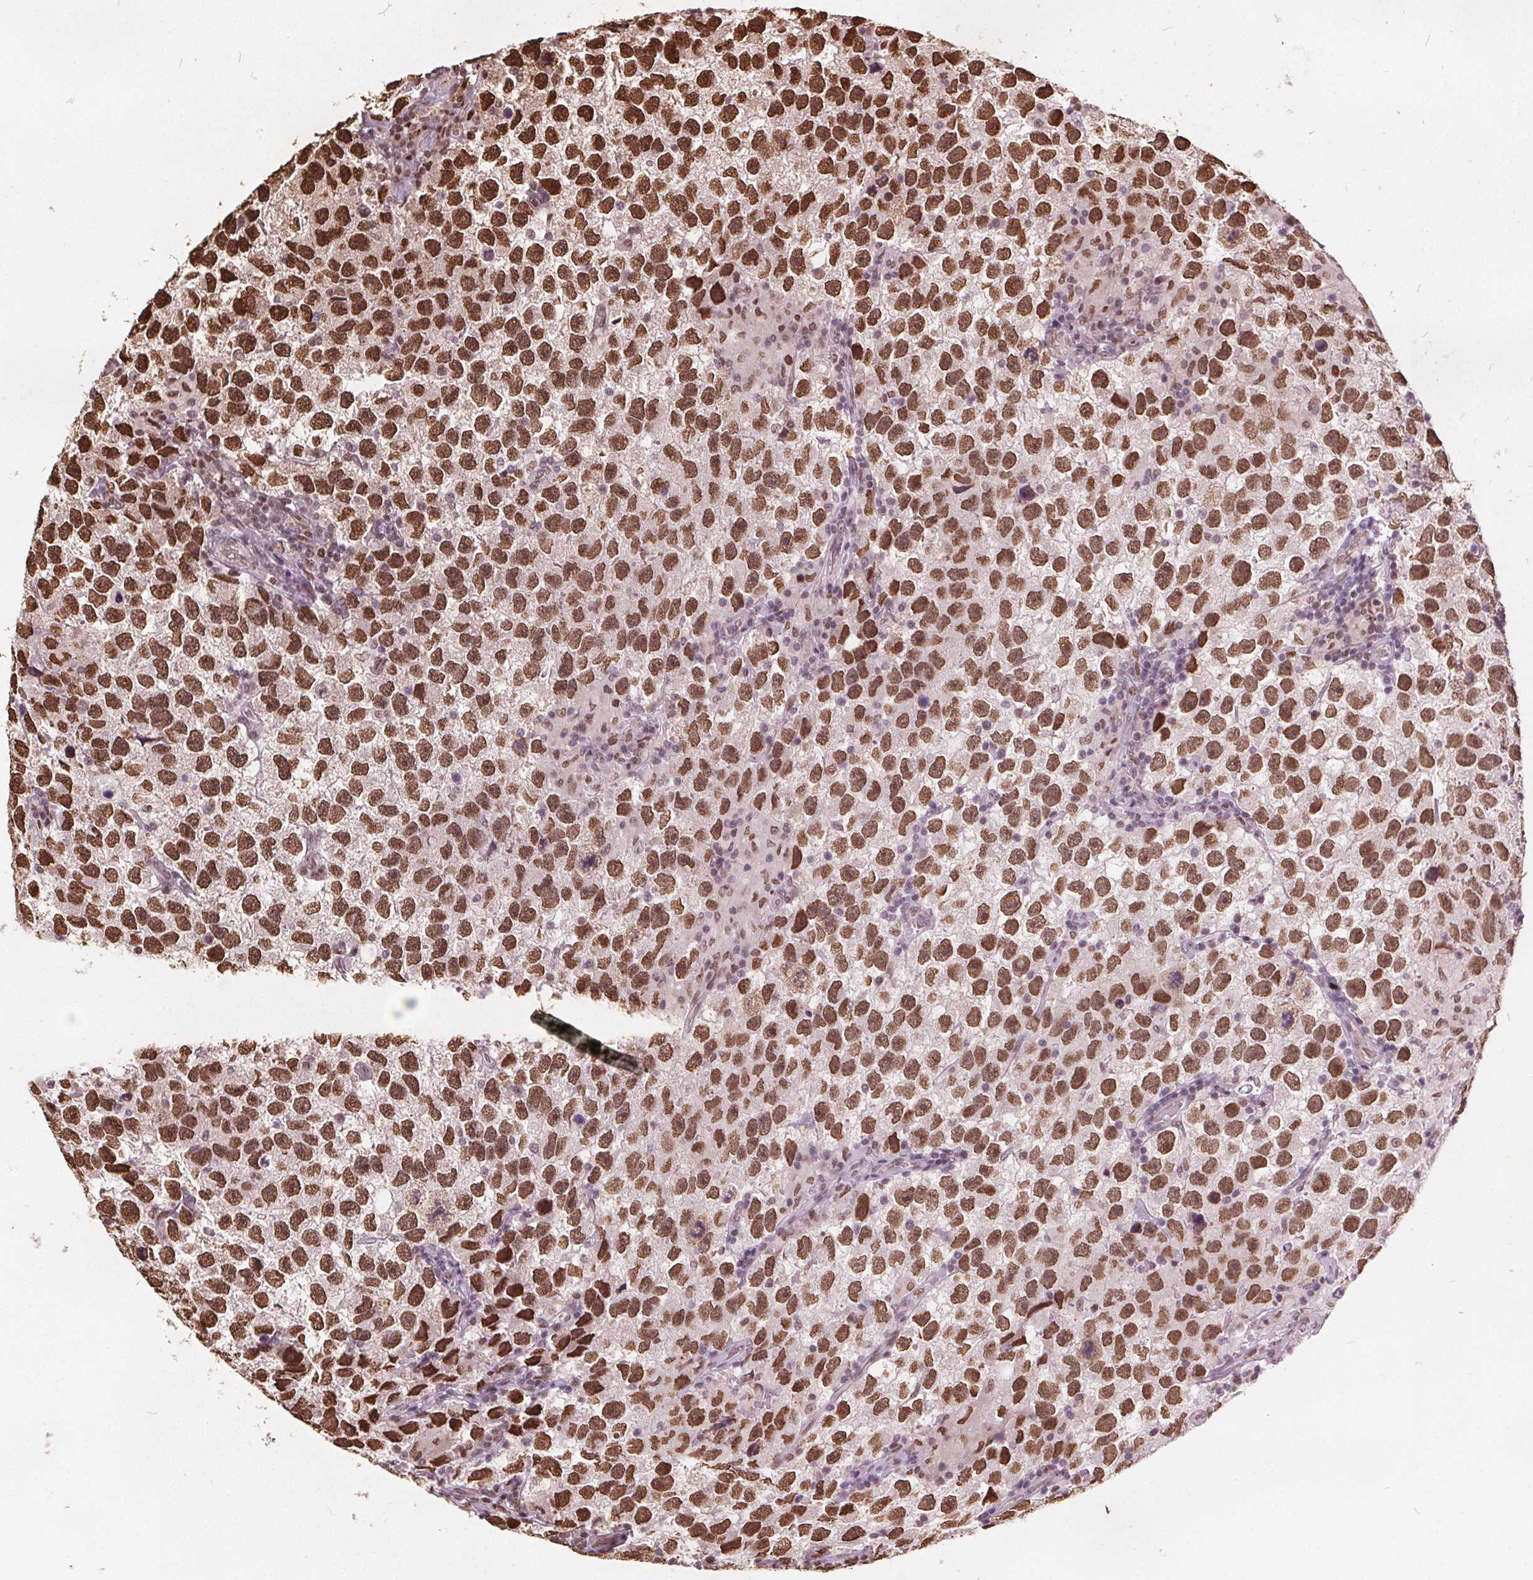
{"staining": {"intensity": "strong", "quantity": ">75%", "location": "nuclear"}, "tissue": "testis cancer", "cell_type": "Tumor cells", "image_type": "cancer", "snomed": [{"axis": "morphology", "description": "Seminoma, NOS"}, {"axis": "topography", "description": "Testis"}], "caption": "Brown immunohistochemical staining in human seminoma (testis) demonstrates strong nuclear staining in about >75% of tumor cells.", "gene": "ISLR2", "patient": {"sex": "male", "age": 26}}